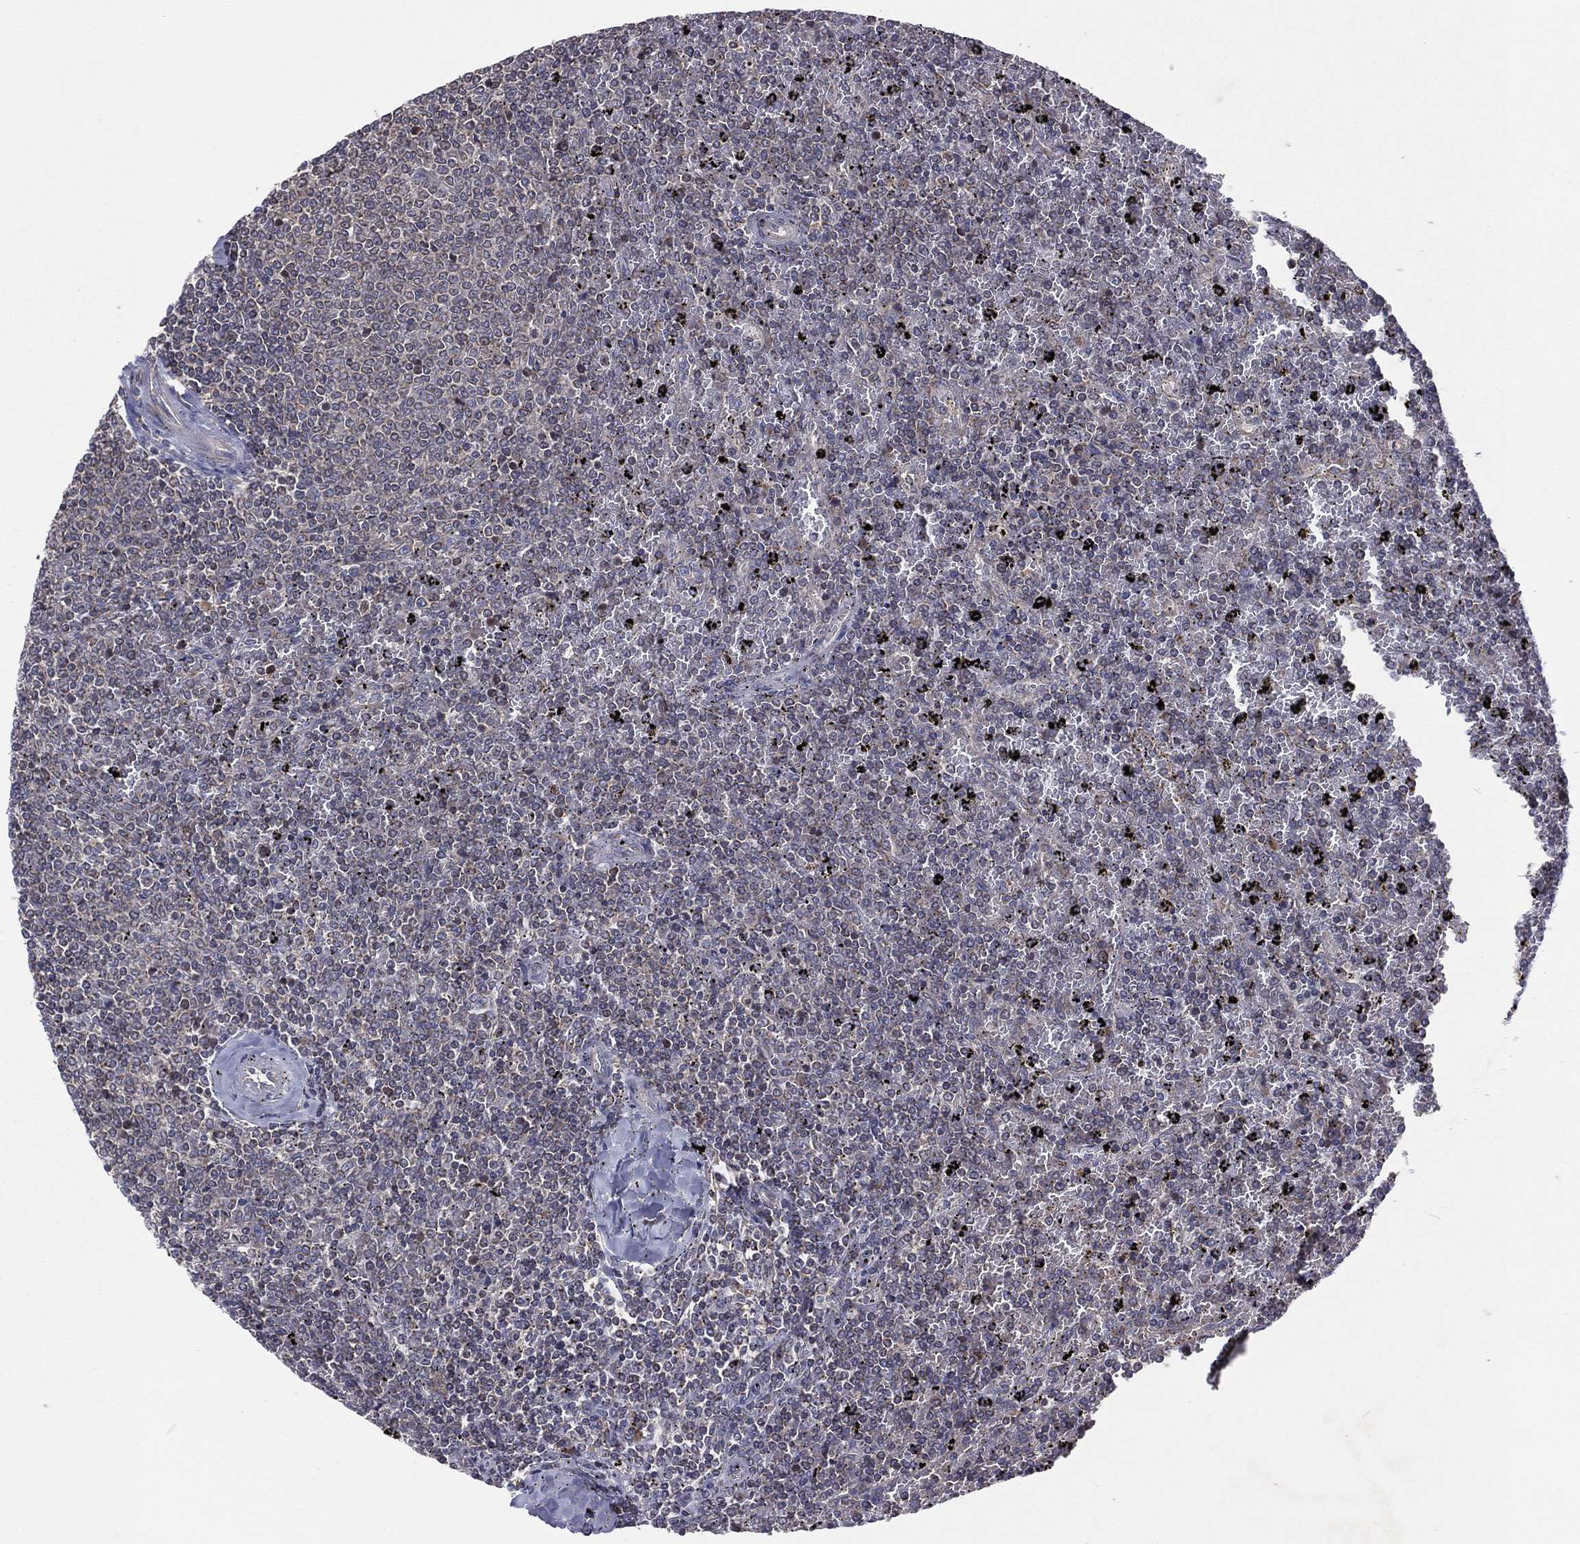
{"staining": {"intensity": "negative", "quantity": "none", "location": "none"}, "tissue": "lymphoma", "cell_type": "Tumor cells", "image_type": "cancer", "snomed": [{"axis": "morphology", "description": "Malignant lymphoma, non-Hodgkin's type, Low grade"}, {"axis": "topography", "description": "Spleen"}], "caption": "An image of low-grade malignant lymphoma, non-Hodgkin's type stained for a protein displays no brown staining in tumor cells. (Stains: DAB (3,3'-diaminobenzidine) immunohistochemistry with hematoxylin counter stain, Microscopy: brightfield microscopy at high magnification).", "gene": "STARD3", "patient": {"sex": "female", "age": 77}}